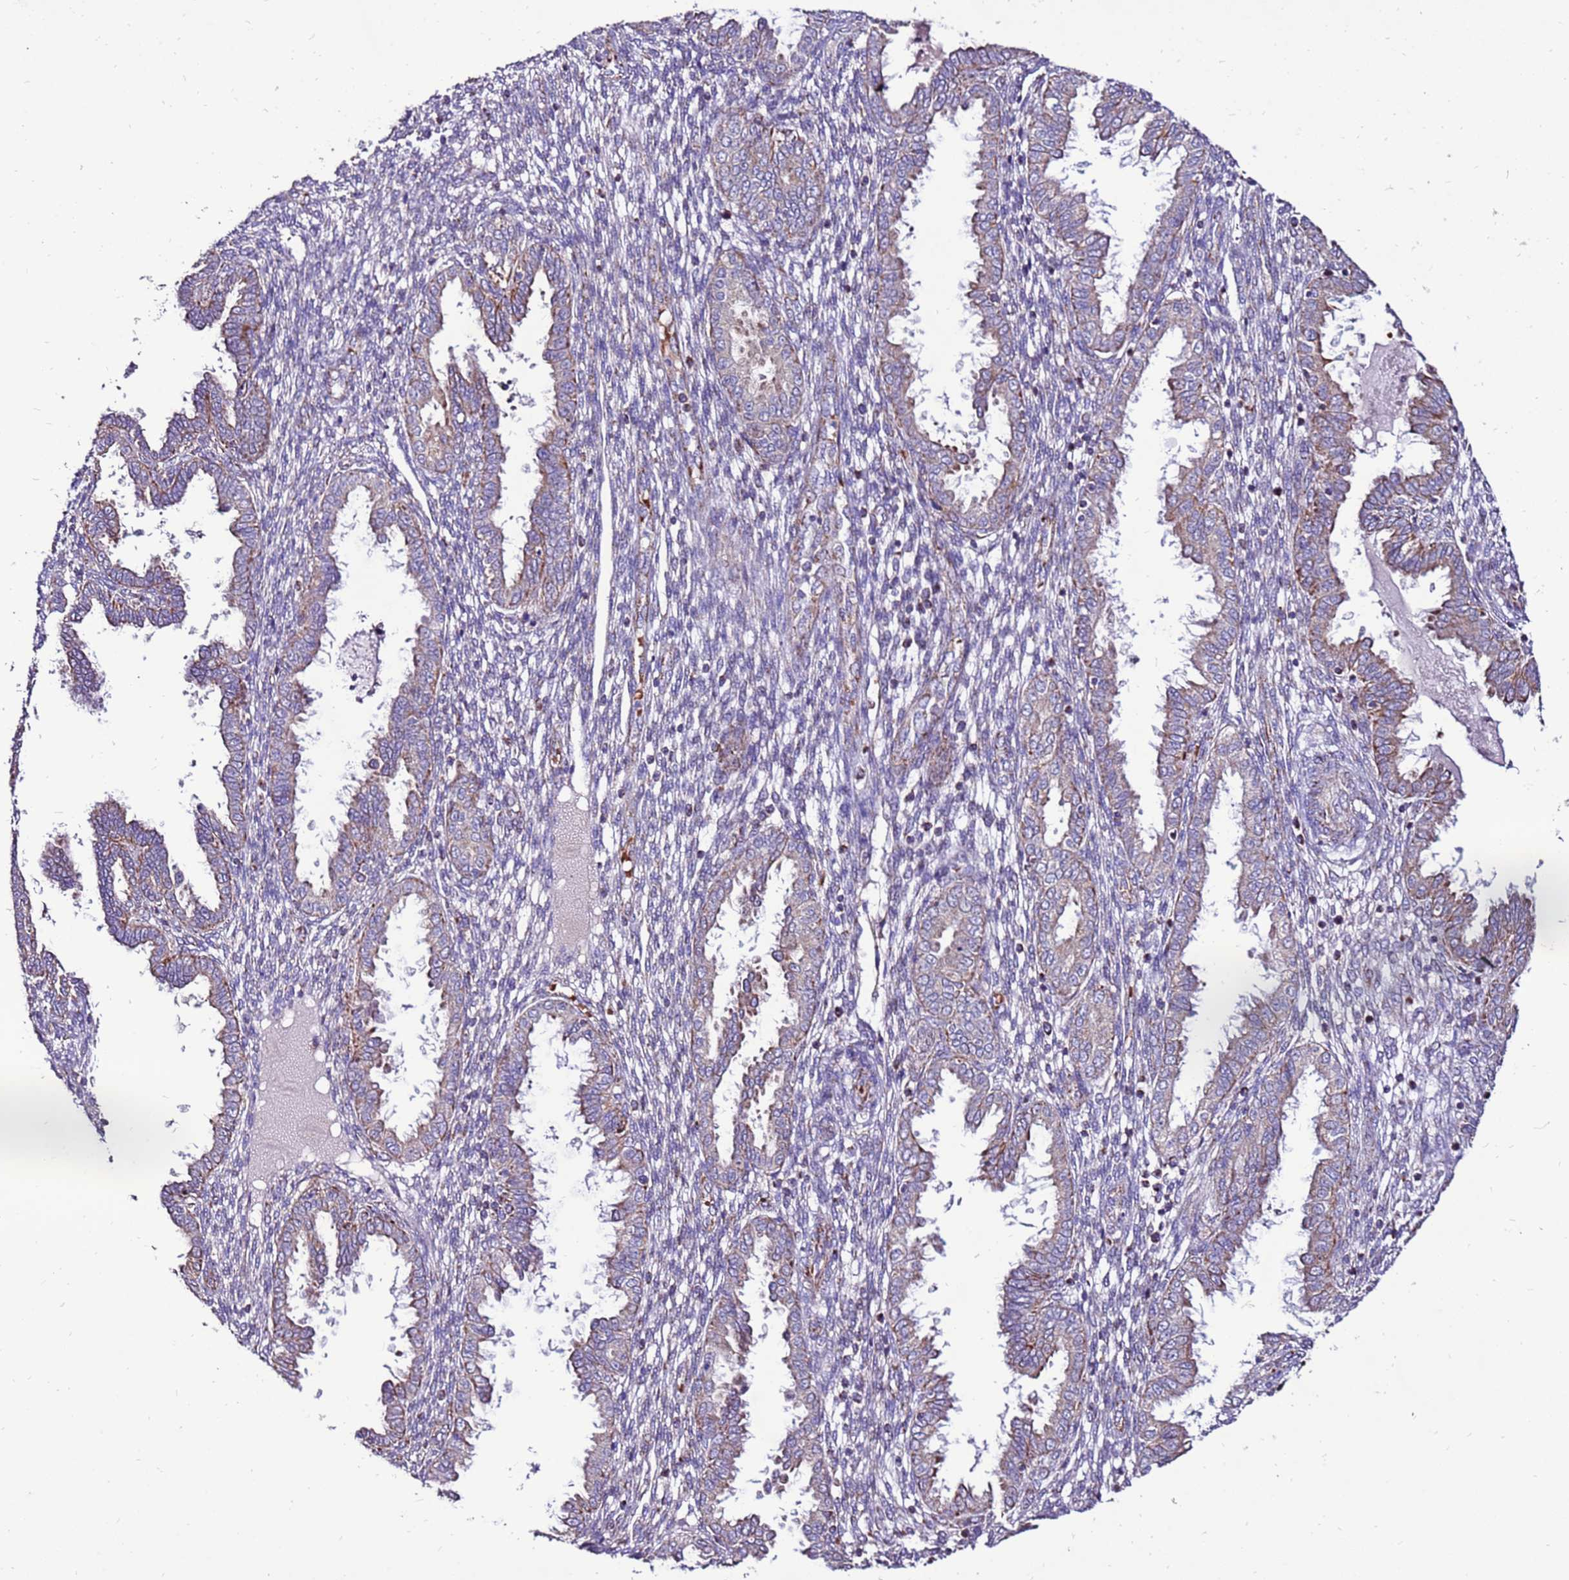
{"staining": {"intensity": "negative", "quantity": "none", "location": "none"}, "tissue": "endometrium", "cell_type": "Cells in endometrial stroma", "image_type": "normal", "snomed": [{"axis": "morphology", "description": "Normal tissue, NOS"}, {"axis": "topography", "description": "Endometrium"}], "caption": "A high-resolution image shows IHC staining of normal endometrium, which reveals no significant expression in cells in endometrial stroma.", "gene": "SPSB3", "patient": {"sex": "female", "age": 33}}